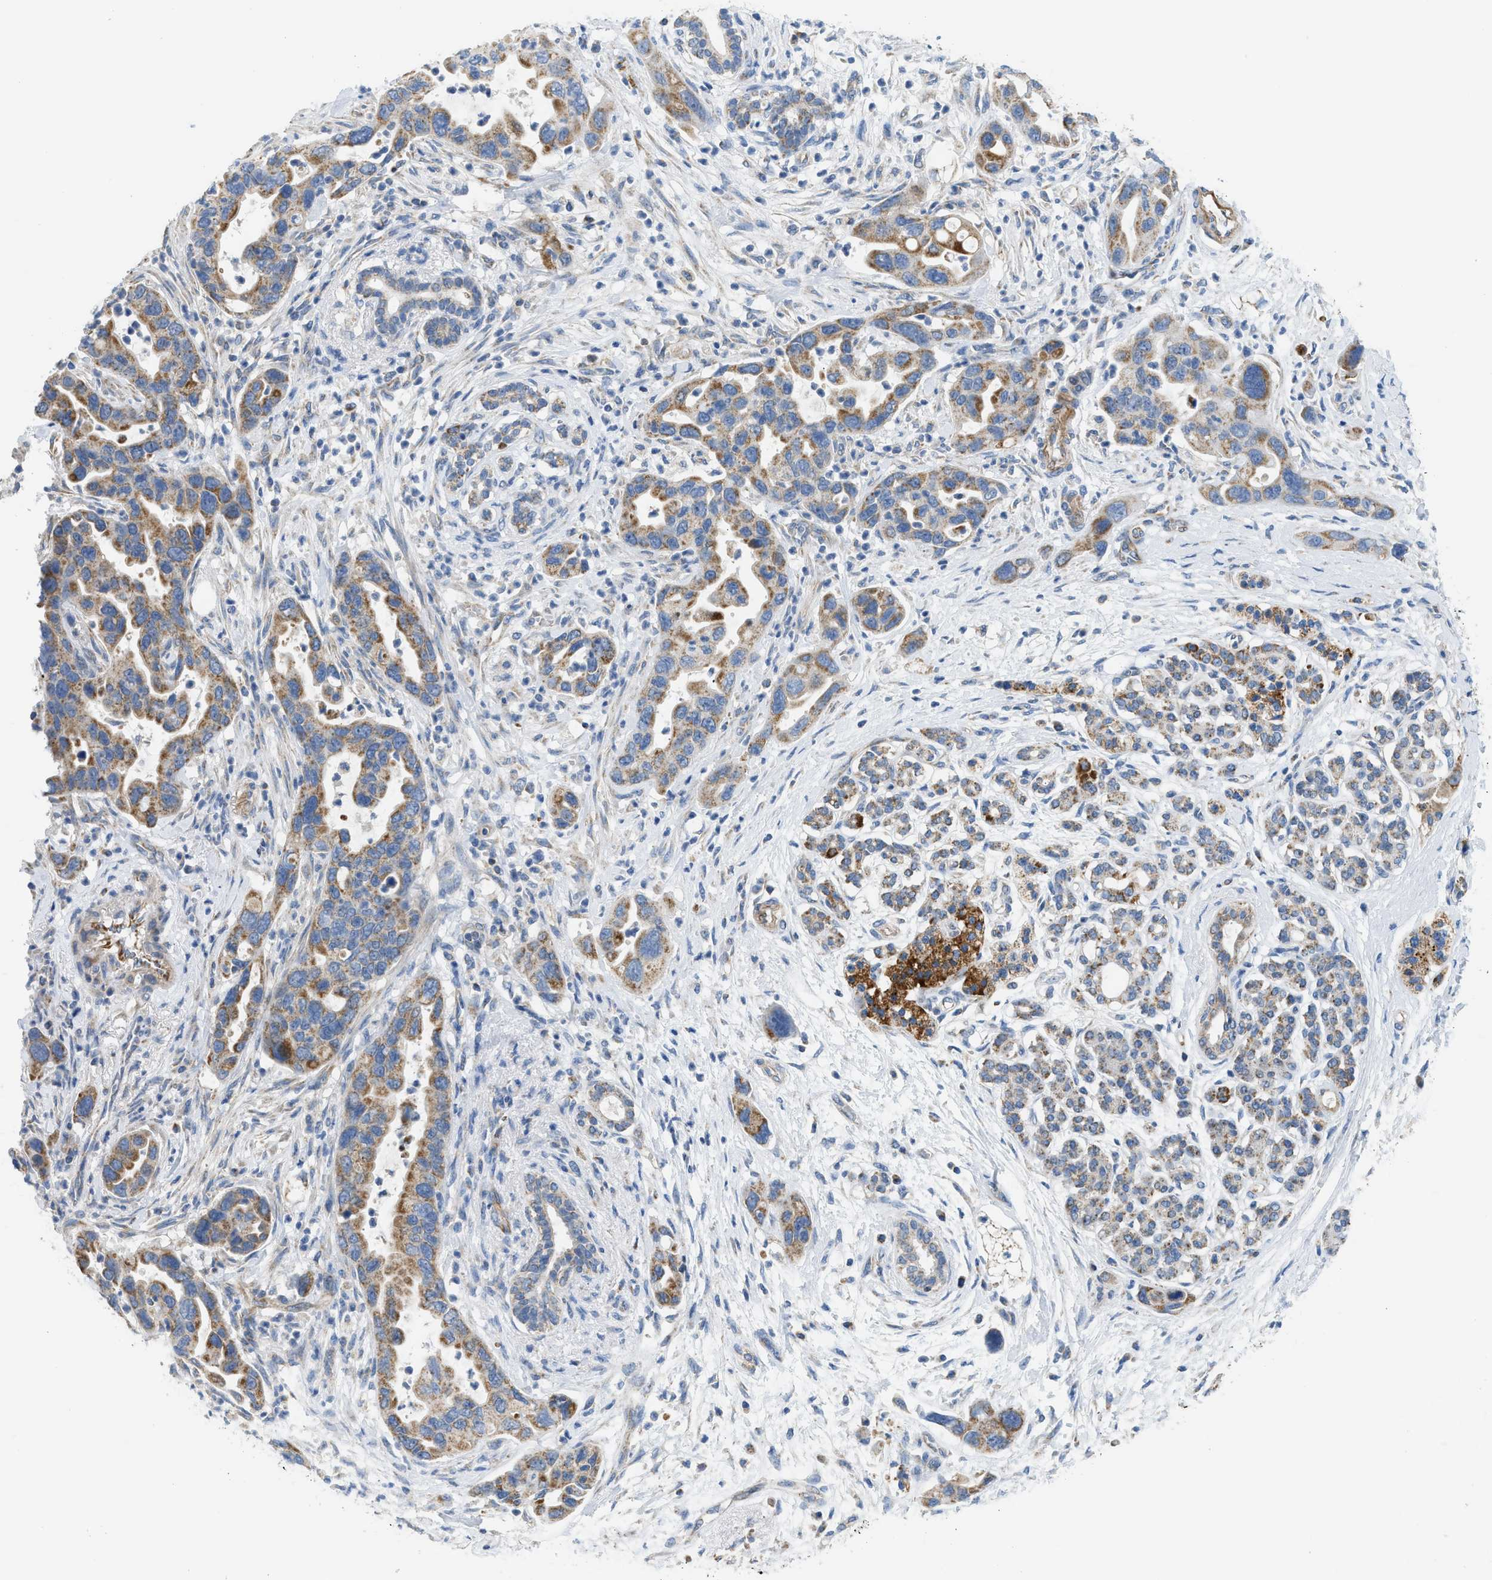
{"staining": {"intensity": "moderate", "quantity": ">75%", "location": "cytoplasmic/membranous"}, "tissue": "pancreatic cancer", "cell_type": "Tumor cells", "image_type": "cancer", "snomed": [{"axis": "morphology", "description": "Normal tissue, NOS"}, {"axis": "morphology", "description": "Adenocarcinoma, NOS"}, {"axis": "topography", "description": "Pancreas"}], "caption": "Immunohistochemistry (IHC) of human pancreatic cancer demonstrates medium levels of moderate cytoplasmic/membranous positivity in about >75% of tumor cells.", "gene": "GOT2", "patient": {"sex": "female", "age": 71}}